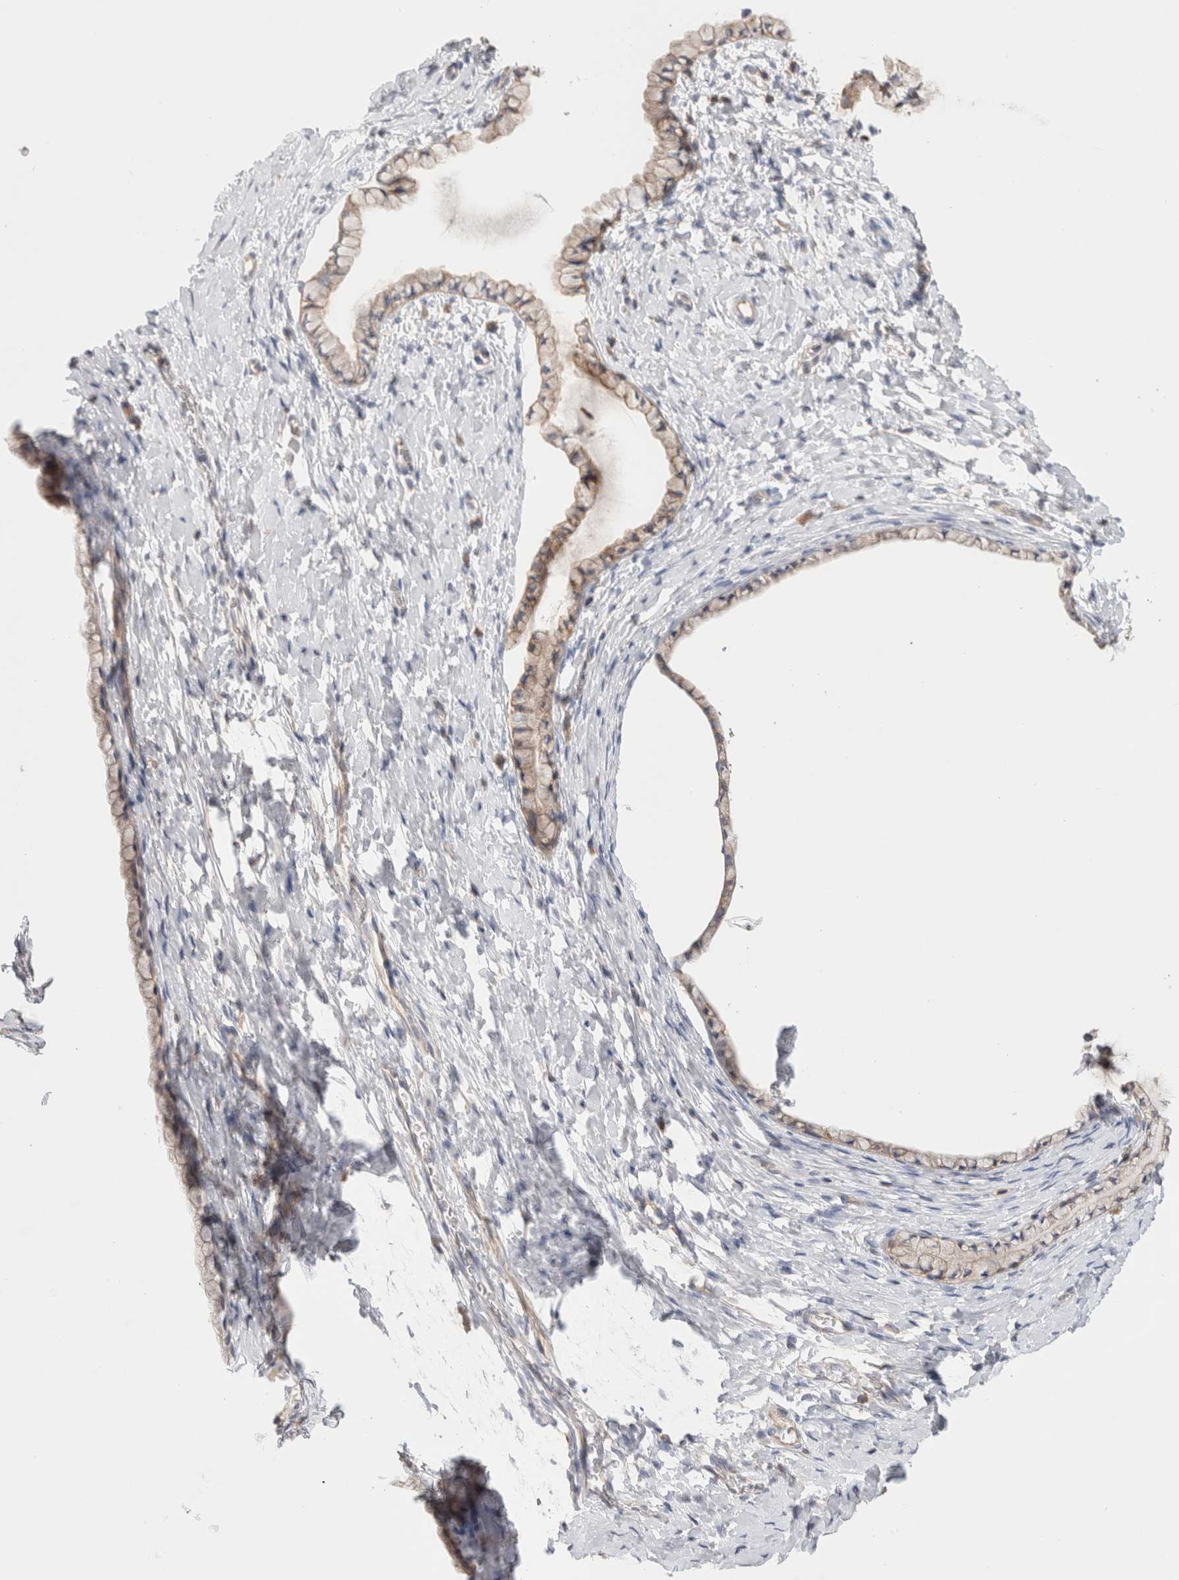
{"staining": {"intensity": "weak", "quantity": "25%-75%", "location": "cytoplasmic/membranous"}, "tissue": "cervix", "cell_type": "Glandular cells", "image_type": "normal", "snomed": [{"axis": "morphology", "description": "Normal tissue, NOS"}, {"axis": "topography", "description": "Cervix"}], "caption": "Immunohistochemical staining of normal cervix exhibits weak cytoplasmic/membranous protein expression in about 25%-75% of glandular cells.", "gene": "CAPN2", "patient": {"sex": "female", "age": 72}}